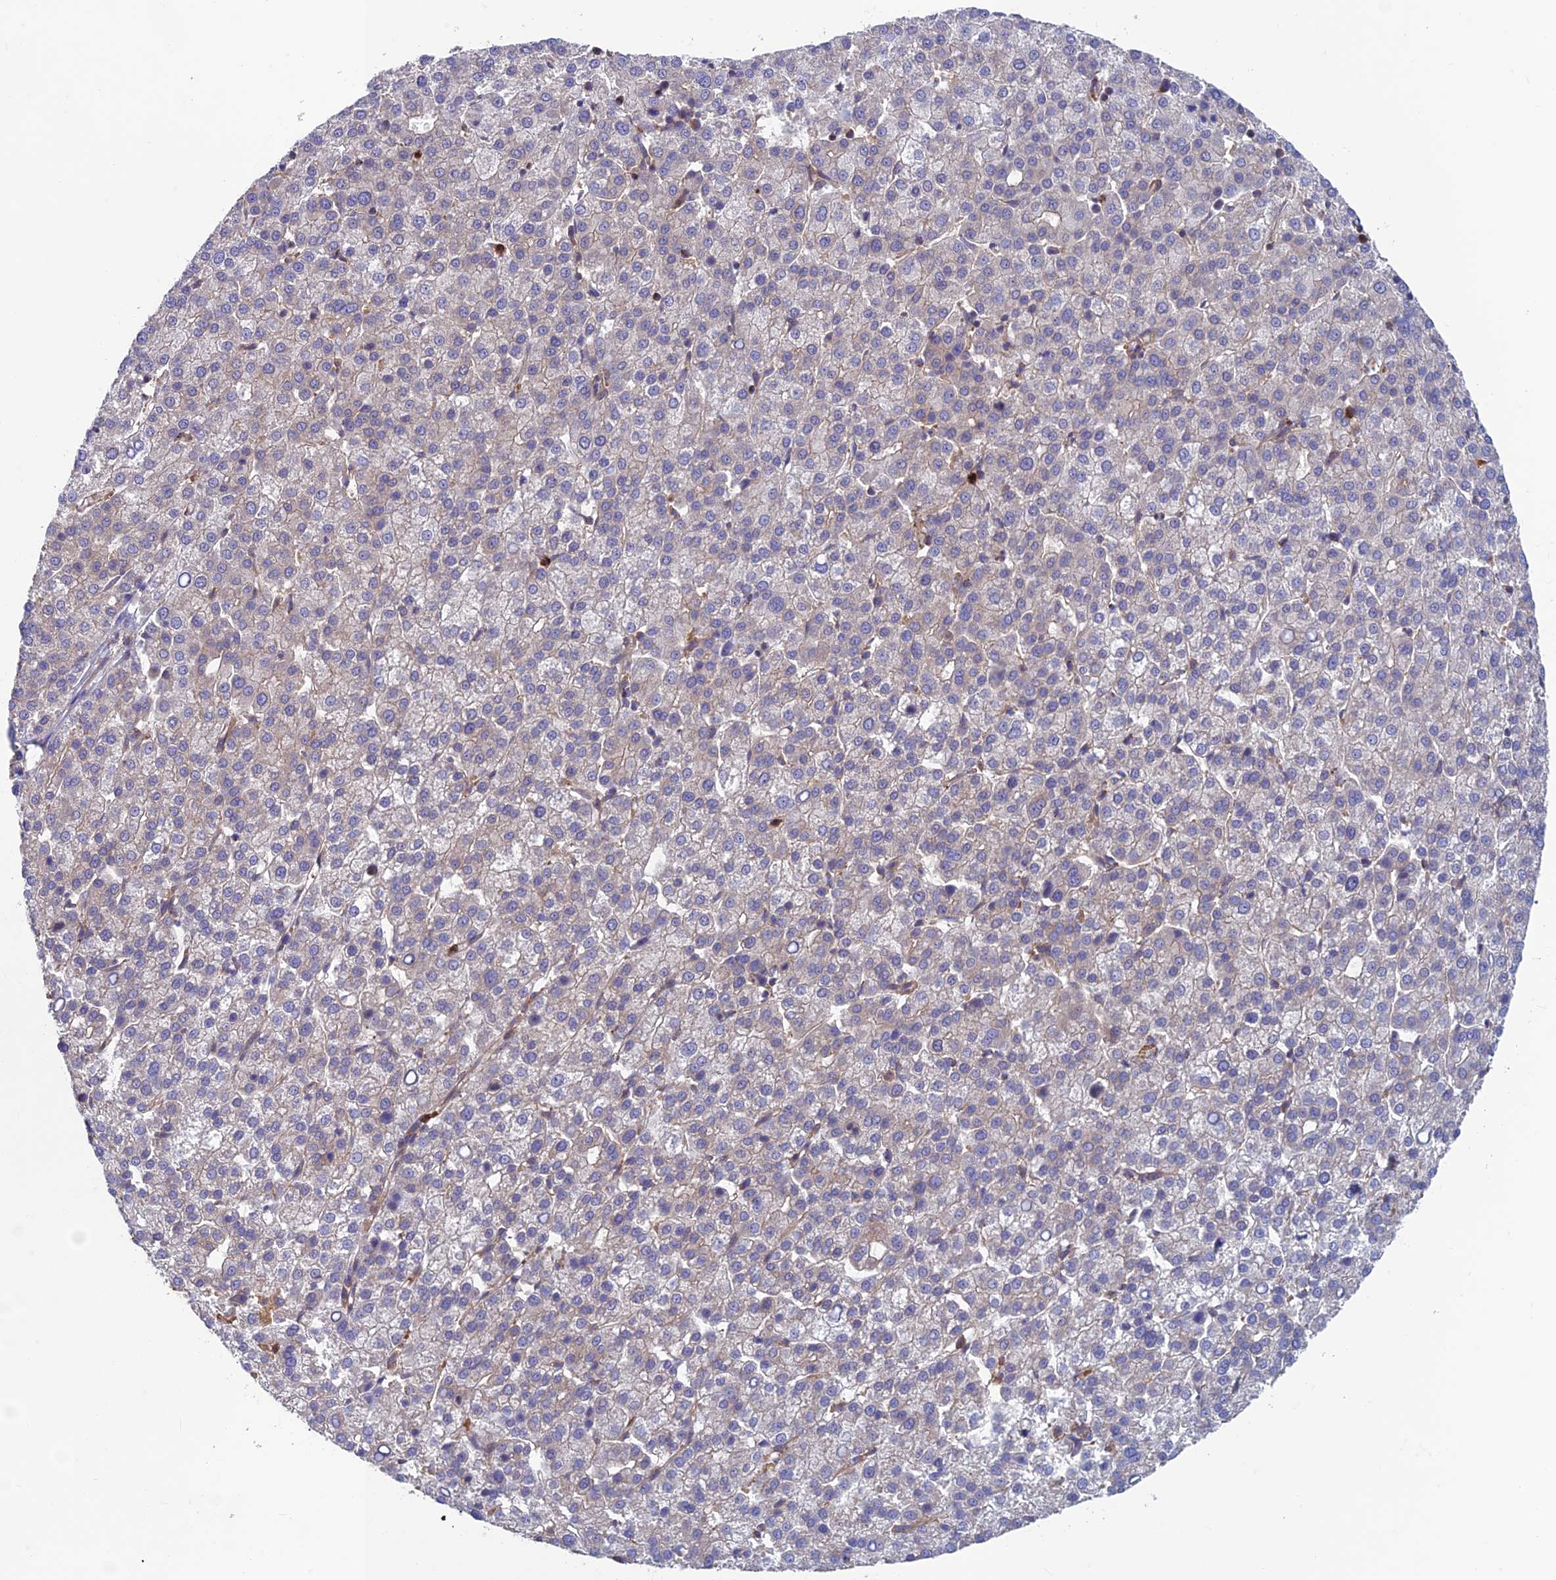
{"staining": {"intensity": "negative", "quantity": "none", "location": "none"}, "tissue": "liver cancer", "cell_type": "Tumor cells", "image_type": "cancer", "snomed": [{"axis": "morphology", "description": "Carcinoma, Hepatocellular, NOS"}, {"axis": "topography", "description": "Liver"}], "caption": "Immunohistochemical staining of human liver hepatocellular carcinoma reveals no significant staining in tumor cells.", "gene": "DNM1L", "patient": {"sex": "female", "age": 58}}